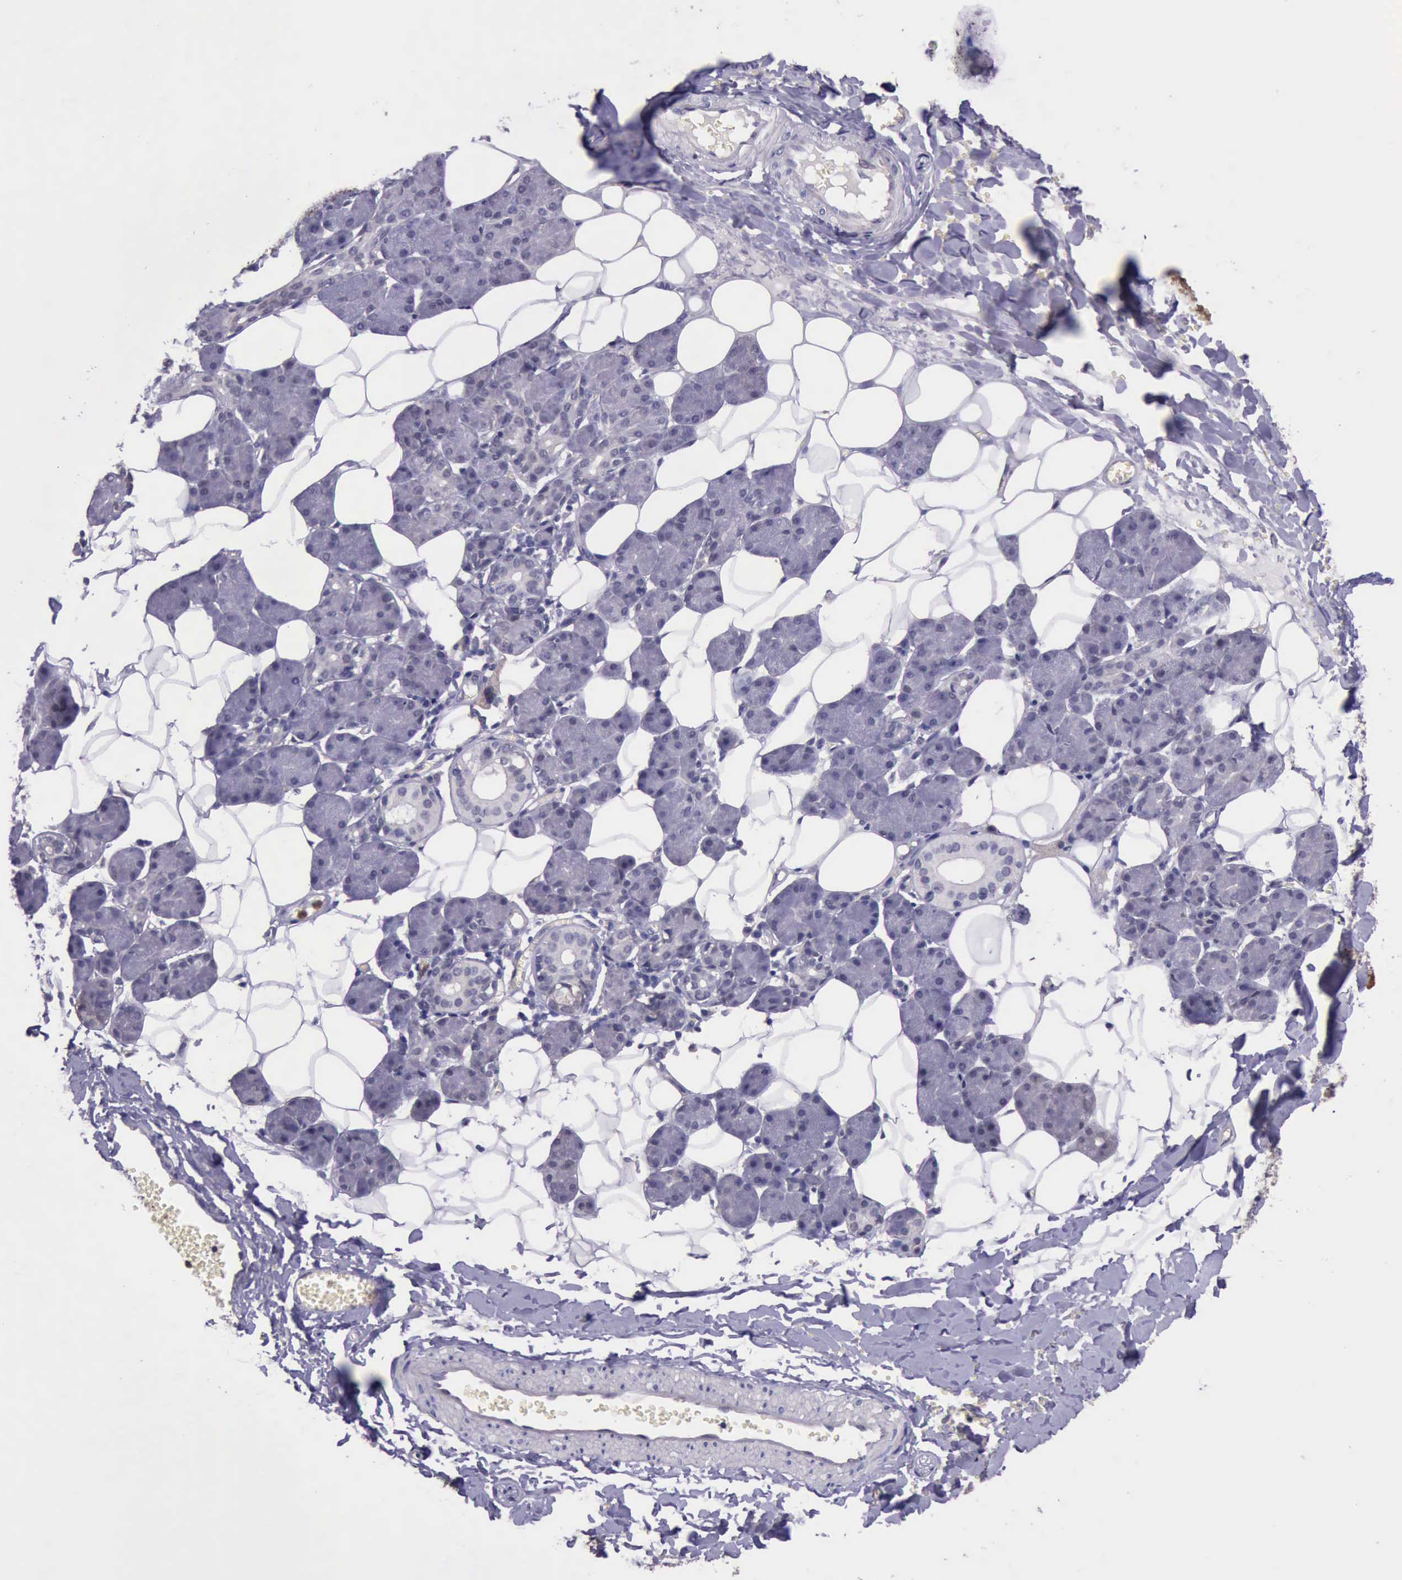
{"staining": {"intensity": "moderate", "quantity": ">75%", "location": "cytoplasmic/membranous"}, "tissue": "salivary gland", "cell_type": "Glandular cells", "image_type": "normal", "snomed": [{"axis": "morphology", "description": "Normal tissue, NOS"}, {"axis": "morphology", "description": "Adenoma, NOS"}, {"axis": "topography", "description": "Salivary gland"}], "caption": "Salivary gland stained with immunohistochemistry shows moderate cytoplasmic/membranous expression in approximately >75% of glandular cells.", "gene": "PLEK2", "patient": {"sex": "female", "age": 32}}